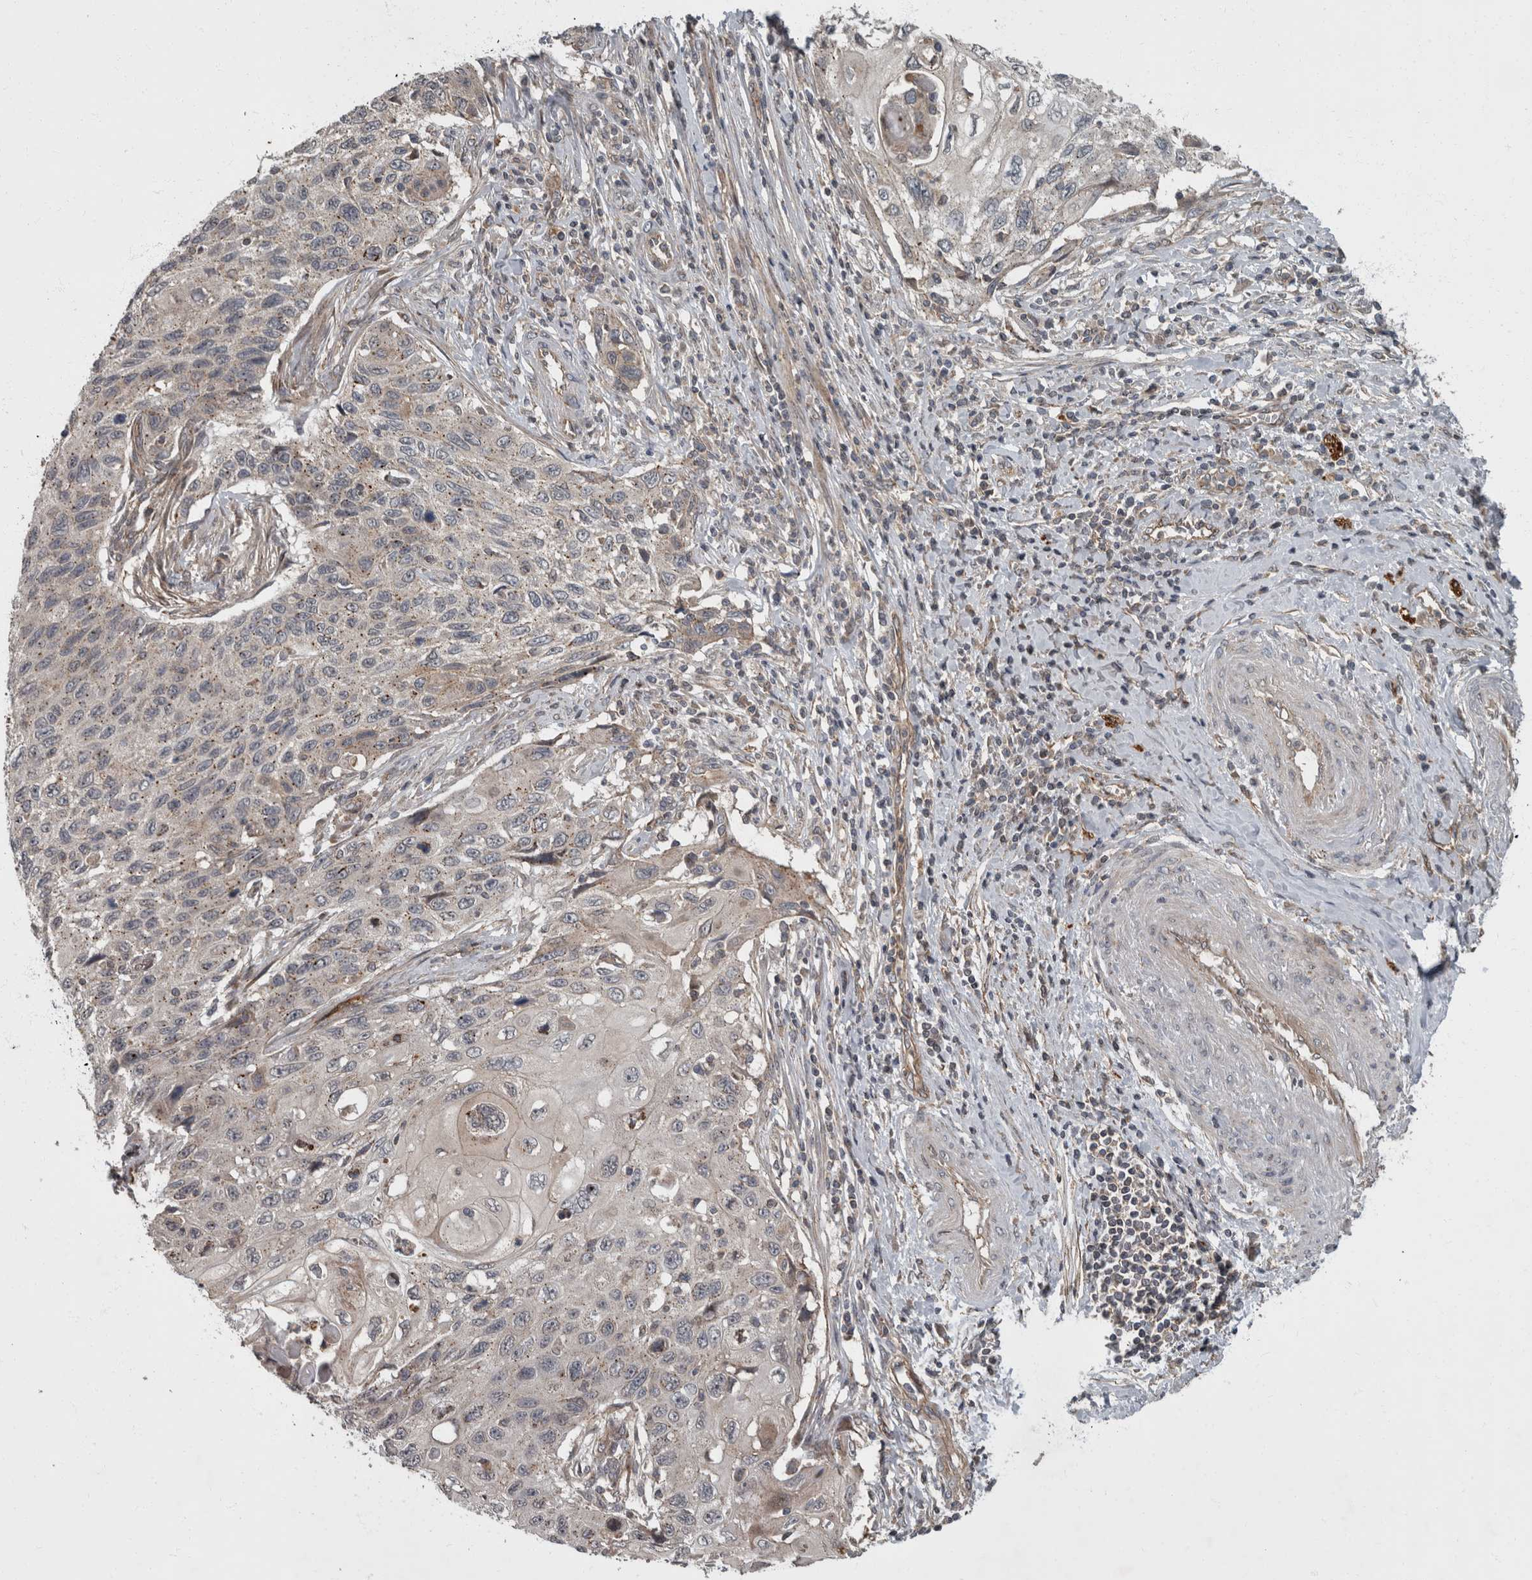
{"staining": {"intensity": "weak", "quantity": "<25%", "location": "cytoplasmic/membranous"}, "tissue": "cervical cancer", "cell_type": "Tumor cells", "image_type": "cancer", "snomed": [{"axis": "morphology", "description": "Squamous cell carcinoma, NOS"}, {"axis": "topography", "description": "Cervix"}], "caption": "DAB (3,3'-diaminobenzidine) immunohistochemical staining of cervical squamous cell carcinoma exhibits no significant positivity in tumor cells.", "gene": "VEGFD", "patient": {"sex": "female", "age": 70}}